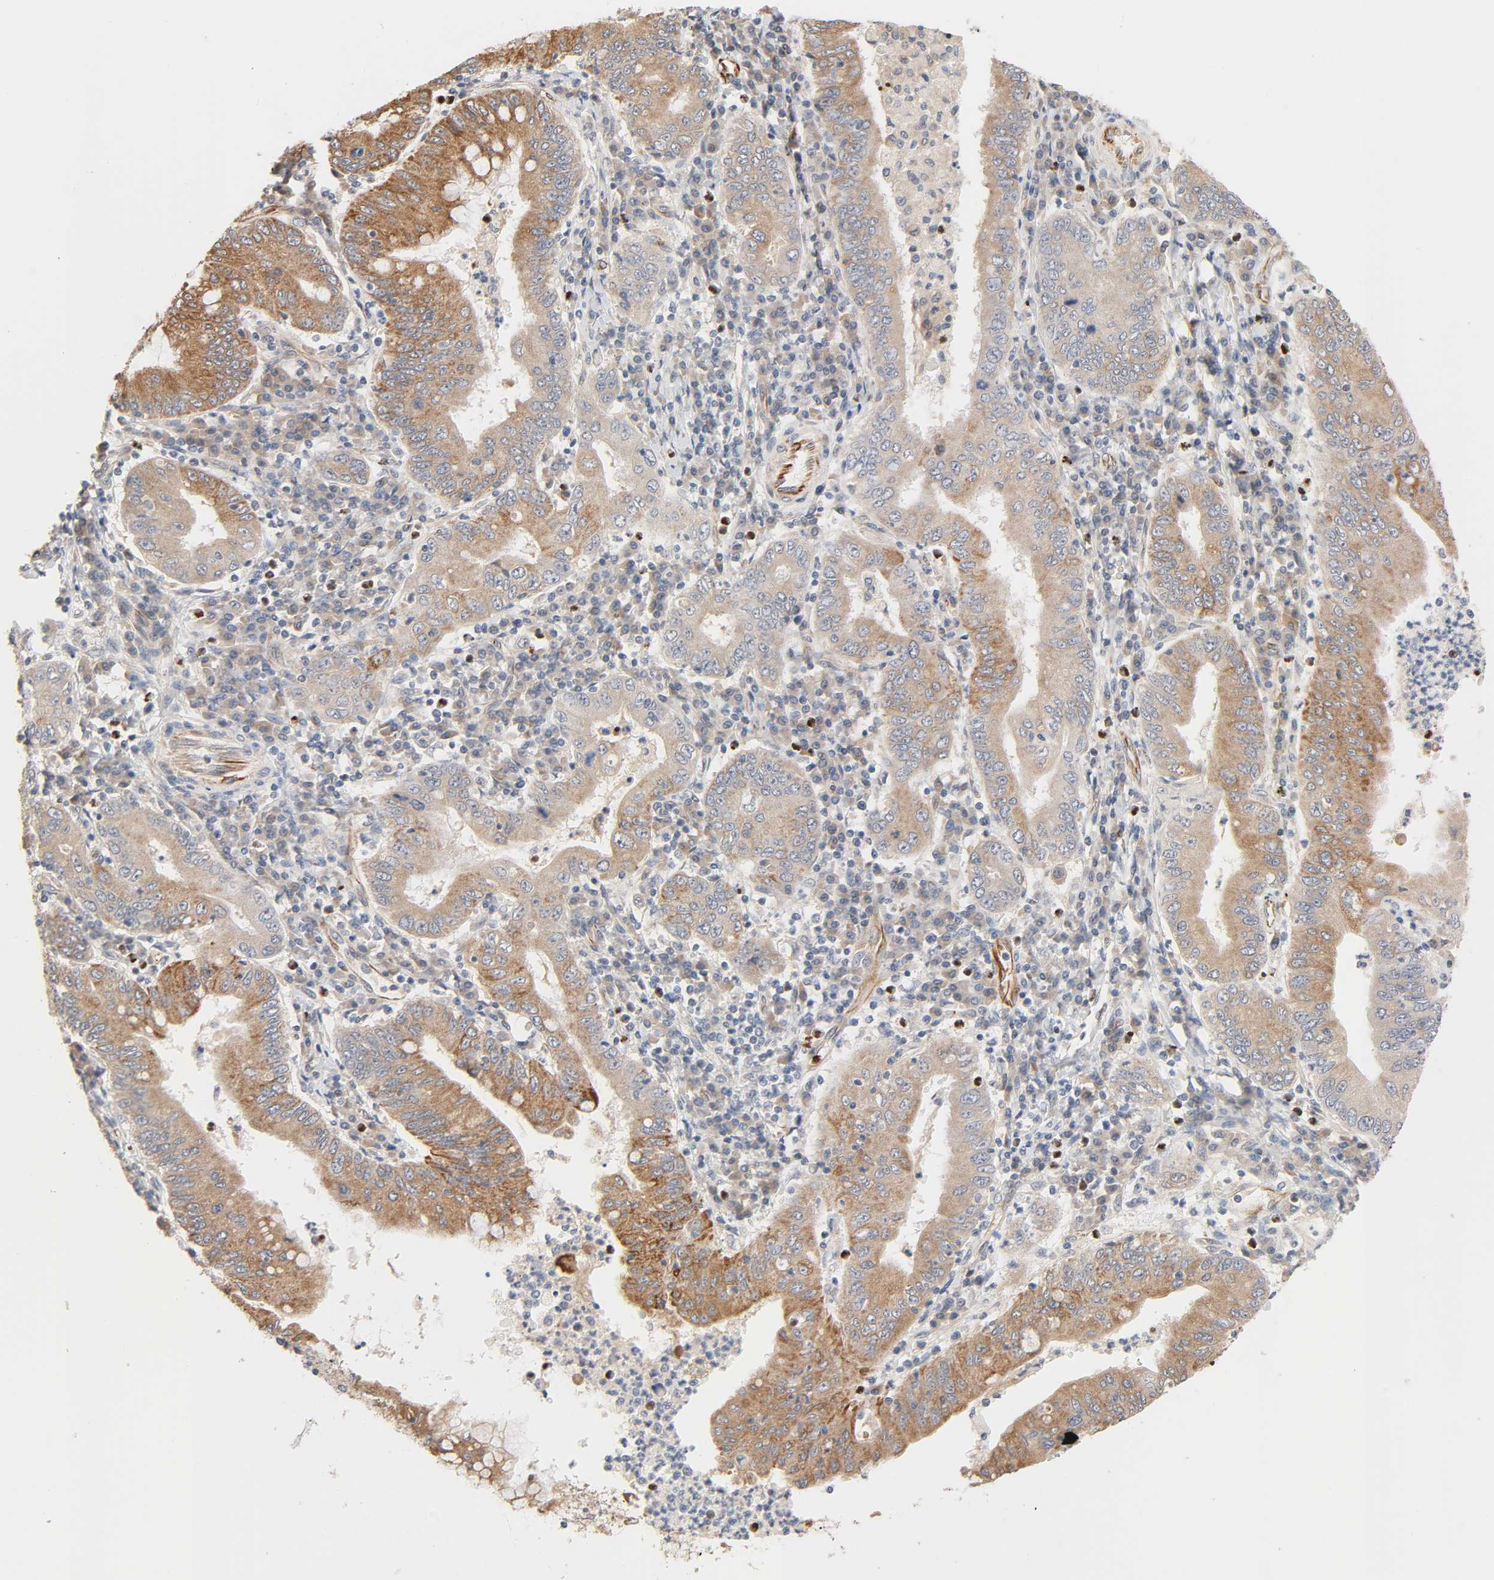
{"staining": {"intensity": "moderate", "quantity": ">75%", "location": "cytoplasmic/membranous"}, "tissue": "stomach cancer", "cell_type": "Tumor cells", "image_type": "cancer", "snomed": [{"axis": "morphology", "description": "Normal tissue, NOS"}, {"axis": "morphology", "description": "Adenocarcinoma, NOS"}, {"axis": "topography", "description": "Esophagus"}, {"axis": "topography", "description": "Stomach, upper"}, {"axis": "topography", "description": "Peripheral nerve tissue"}], "caption": "Adenocarcinoma (stomach) stained for a protein reveals moderate cytoplasmic/membranous positivity in tumor cells.", "gene": "REEP6", "patient": {"sex": "male", "age": 62}}